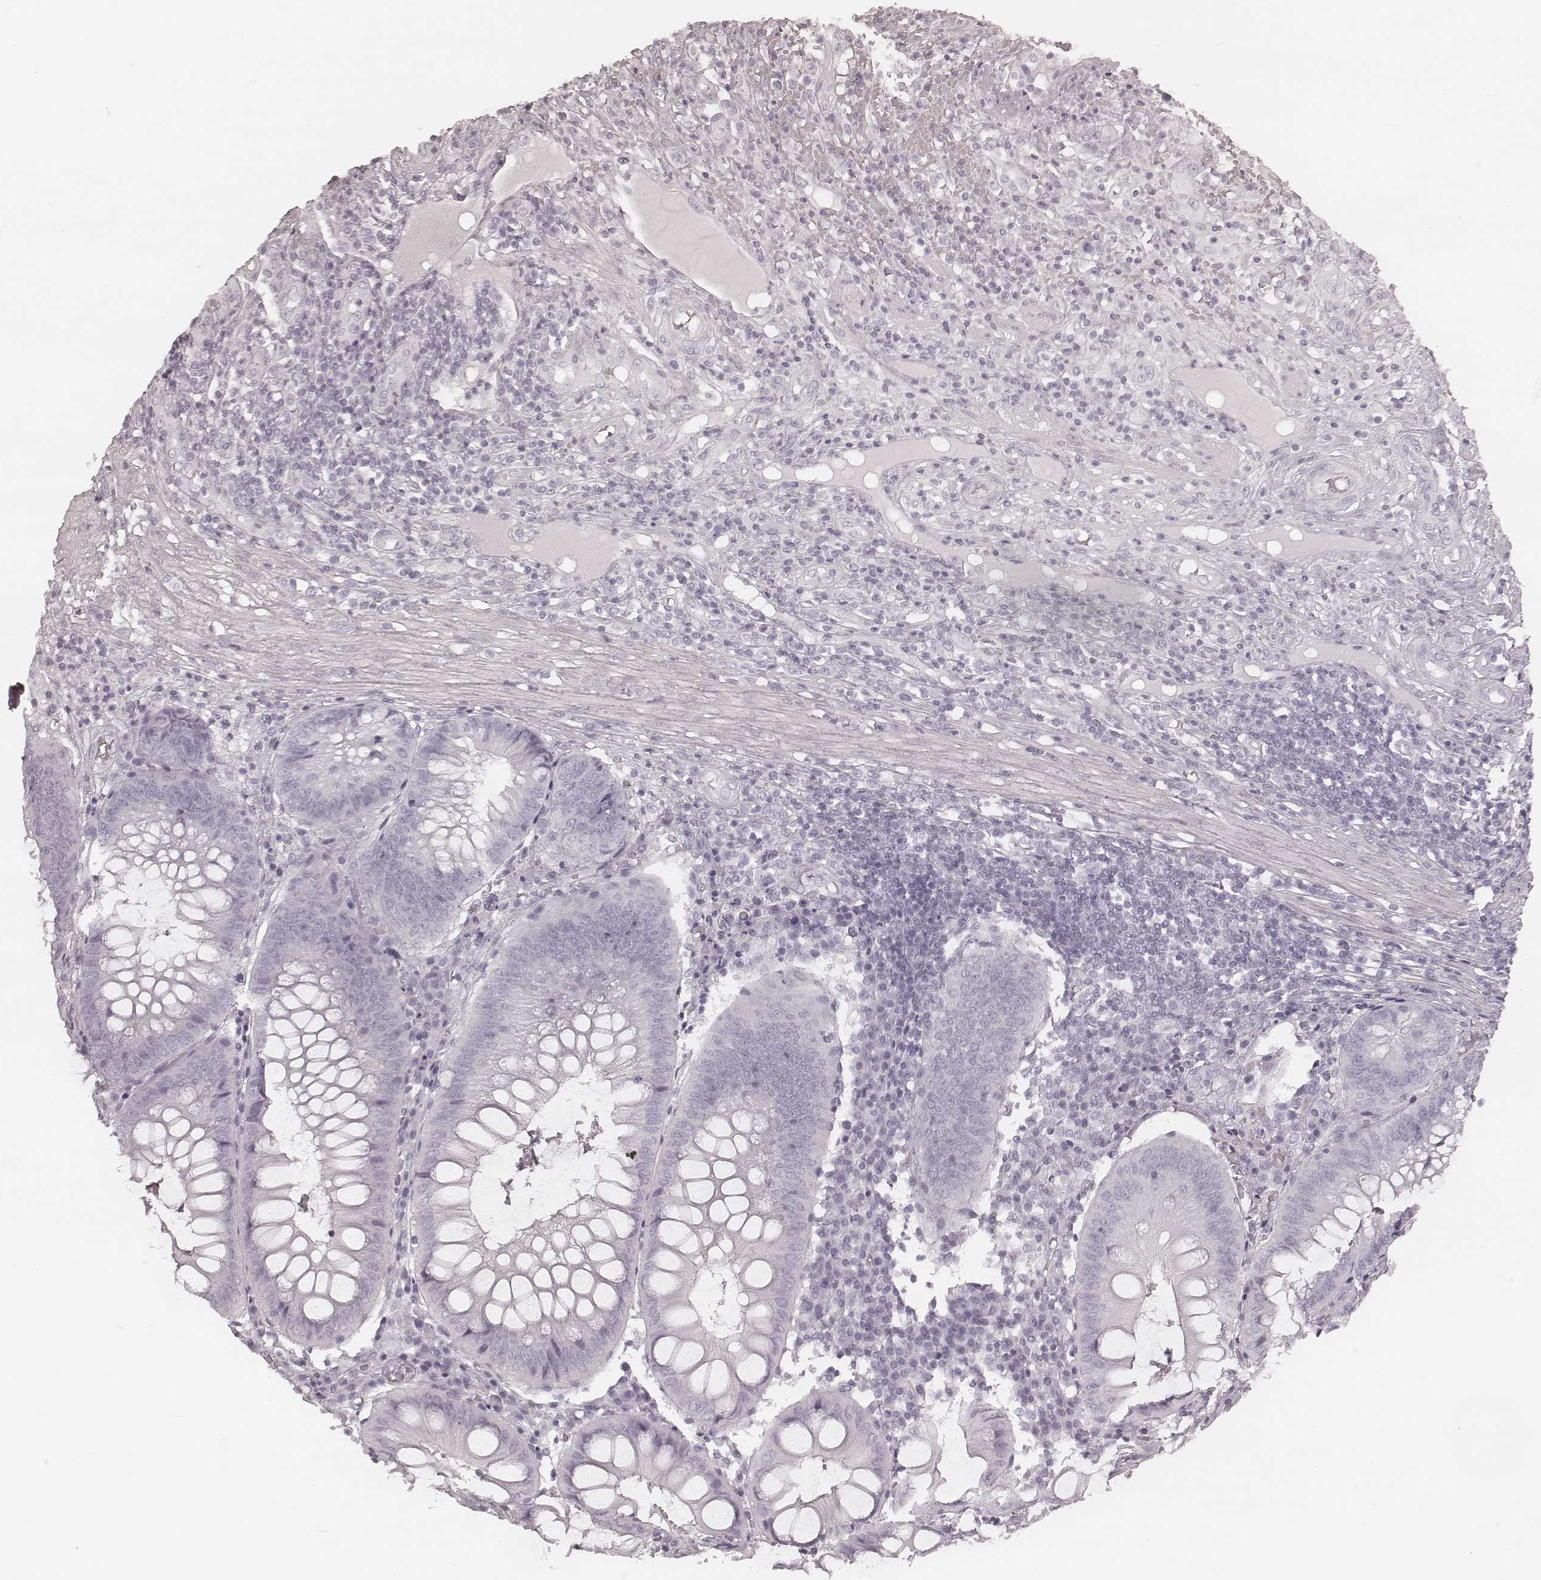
{"staining": {"intensity": "negative", "quantity": "none", "location": "none"}, "tissue": "appendix", "cell_type": "Glandular cells", "image_type": "normal", "snomed": [{"axis": "morphology", "description": "Normal tissue, NOS"}, {"axis": "morphology", "description": "Inflammation, NOS"}, {"axis": "topography", "description": "Appendix"}], "caption": "Immunohistochemistry of benign human appendix shows no staining in glandular cells.", "gene": "KRT74", "patient": {"sex": "male", "age": 16}}